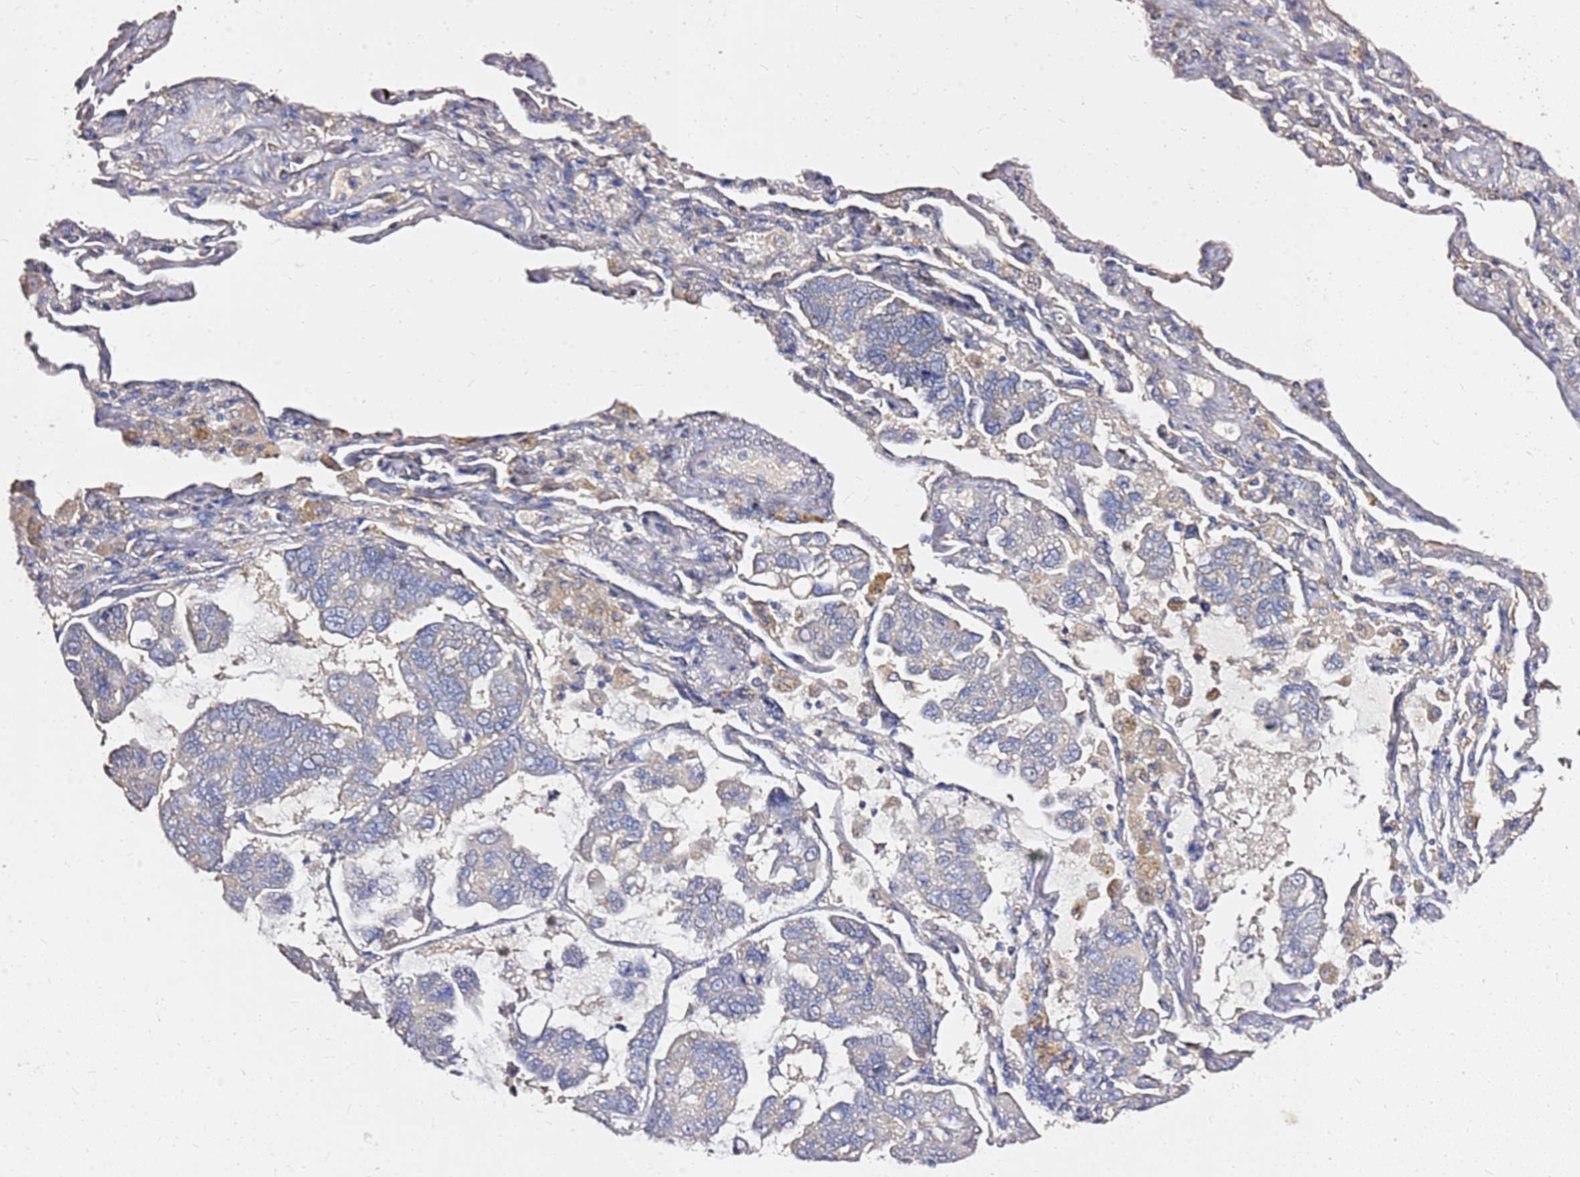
{"staining": {"intensity": "negative", "quantity": "none", "location": "none"}, "tissue": "lung cancer", "cell_type": "Tumor cells", "image_type": "cancer", "snomed": [{"axis": "morphology", "description": "Adenocarcinoma, NOS"}, {"axis": "topography", "description": "Lung"}], "caption": "IHC photomicrograph of neoplastic tissue: human lung cancer (adenocarcinoma) stained with DAB (3,3'-diaminobenzidine) displays no significant protein expression in tumor cells.", "gene": "EXD3", "patient": {"sex": "male", "age": 64}}